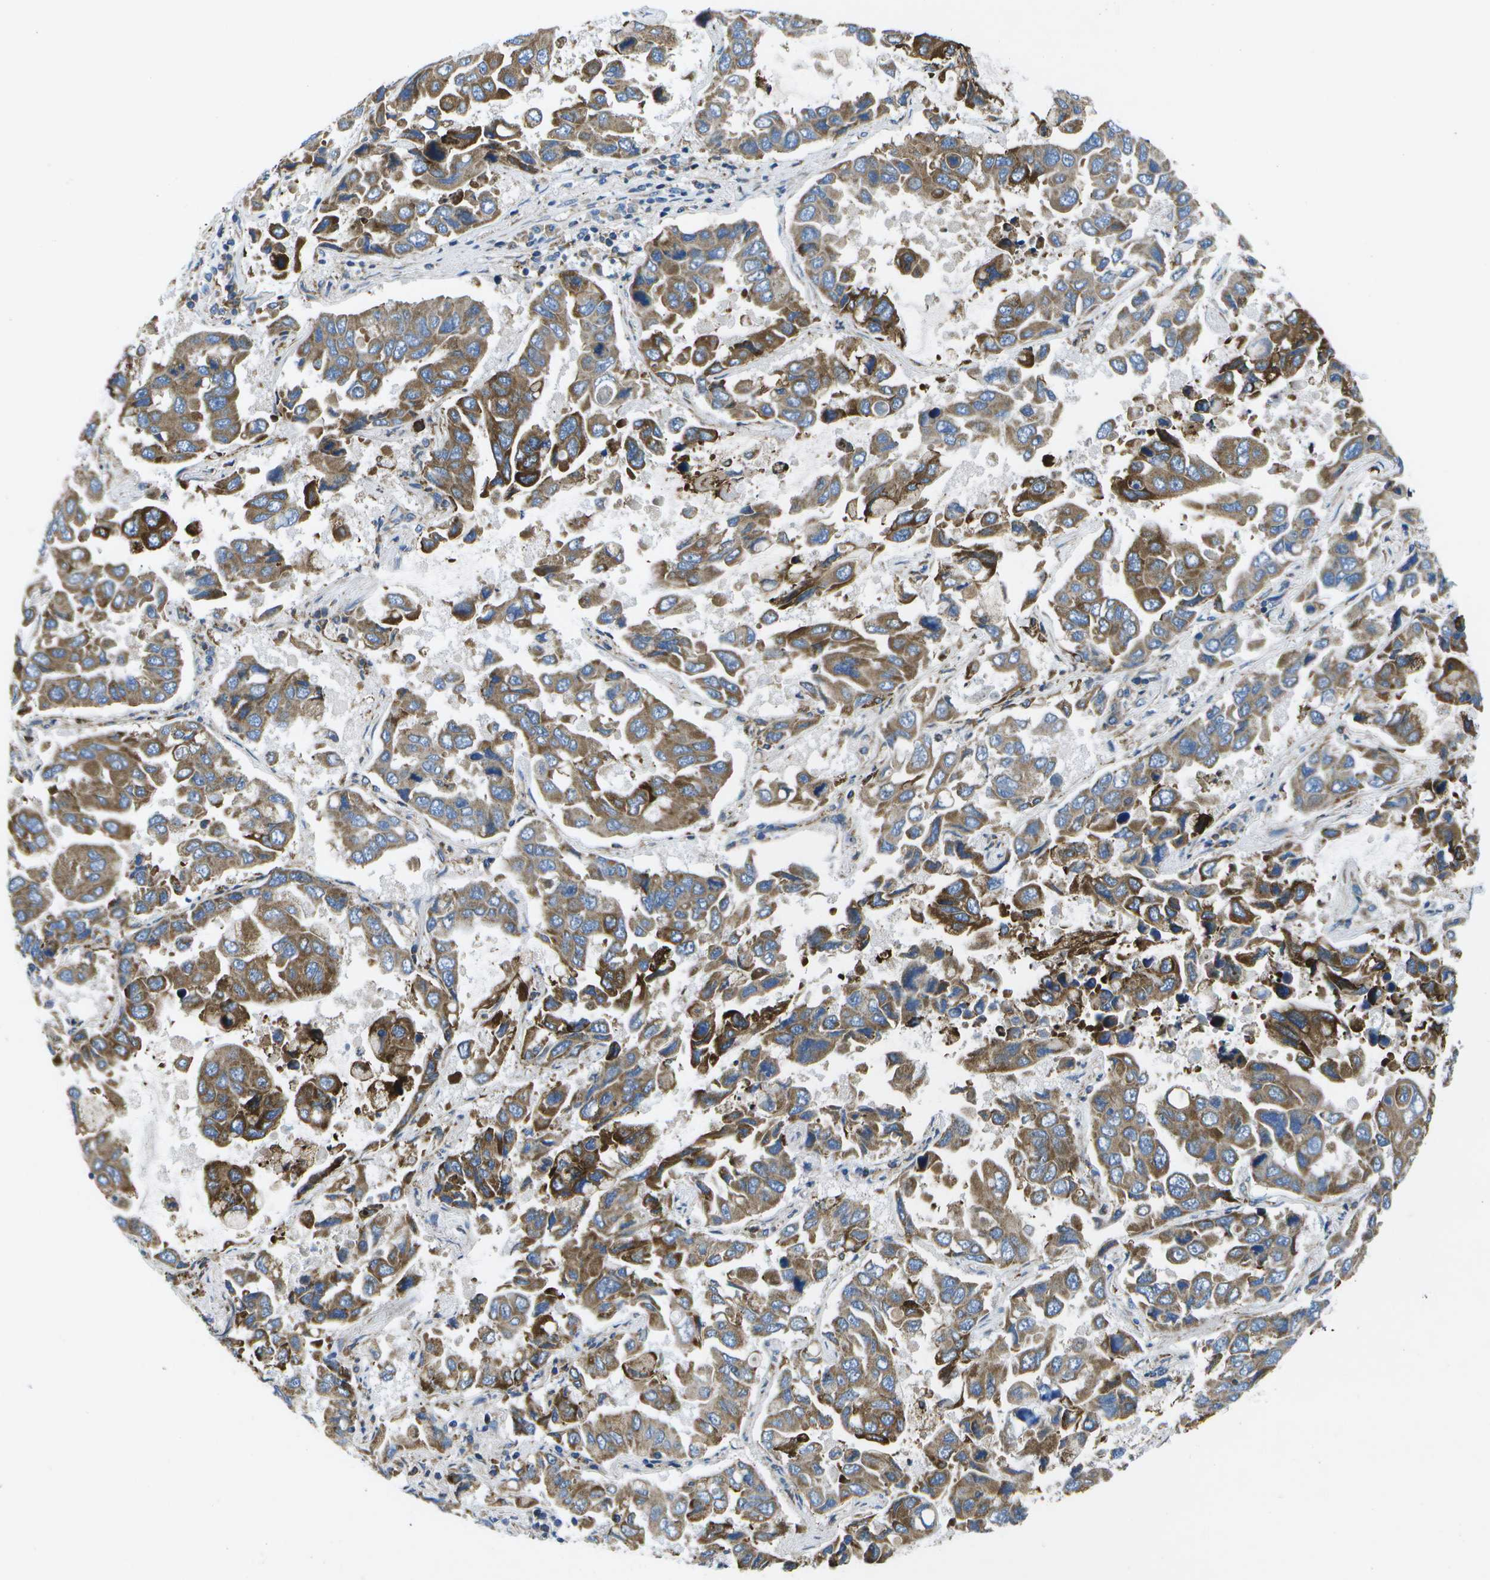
{"staining": {"intensity": "moderate", "quantity": ">75%", "location": "cytoplasmic/membranous"}, "tissue": "lung cancer", "cell_type": "Tumor cells", "image_type": "cancer", "snomed": [{"axis": "morphology", "description": "Adenocarcinoma, NOS"}, {"axis": "topography", "description": "Lung"}], "caption": "Moderate cytoplasmic/membranous protein positivity is seen in about >75% of tumor cells in adenocarcinoma (lung).", "gene": "GDF5", "patient": {"sex": "male", "age": 64}}